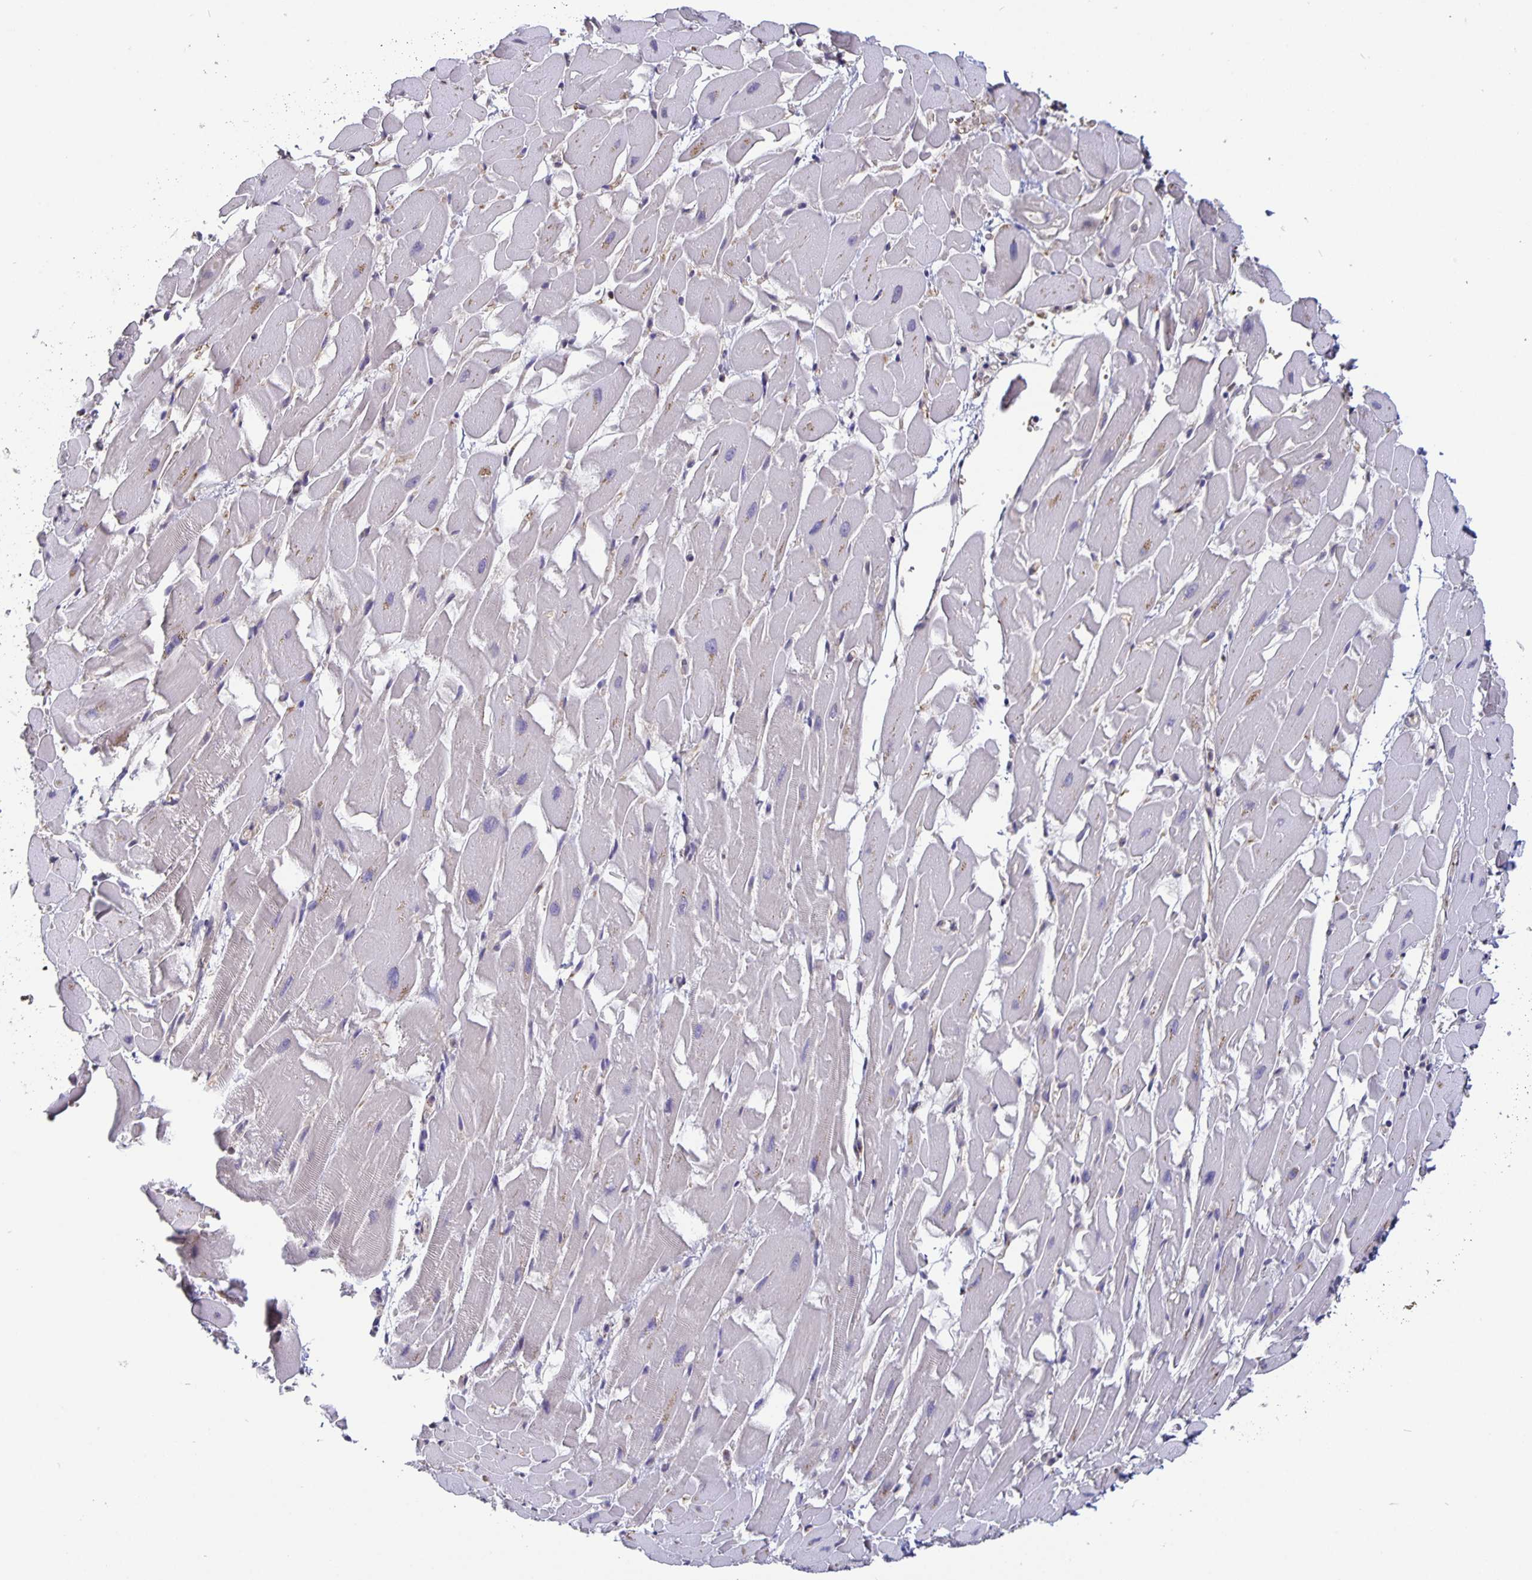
{"staining": {"intensity": "moderate", "quantity": "25%-75%", "location": "cytoplasmic/membranous"}, "tissue": "heart muscle", "cell_type": "Cardiomyocytes", "image_type": "normal", "snomed": [{"axis": "morphology", "description": "Normal tissue, NOS"}, {"axis": "topography", "description": "Heart"}], "caption": "Benign heart muscle reveals moderate cytoplasmic/membranous staining in about 25%-75% of cardiomyocytes, visualized by immunohistochemistry.", "gene": "FEM1C", "patient": {"sex": "male", "age": 37}}